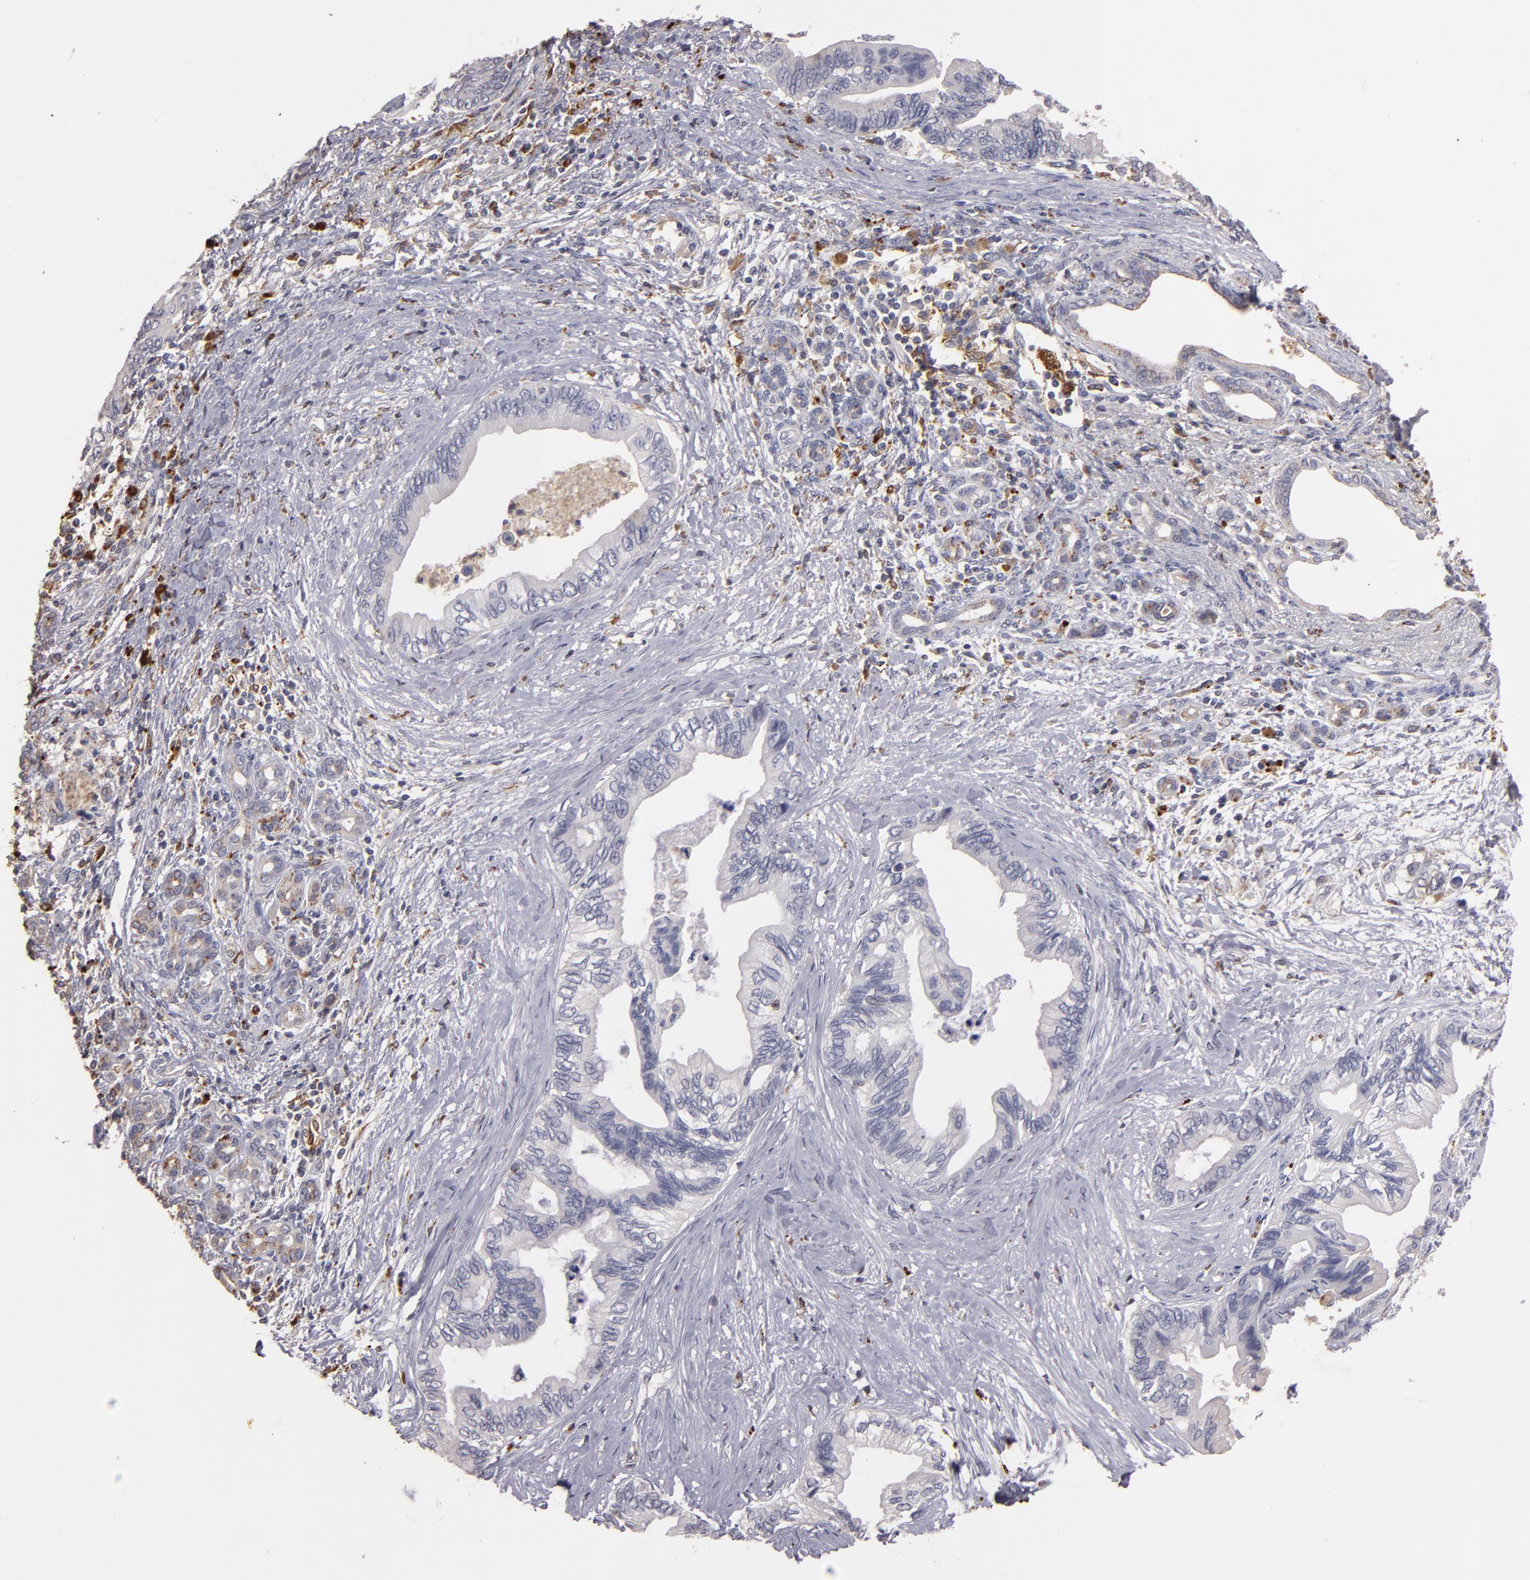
{"staining": {"intensity": "negative", "quantity": "none", "location": "none"}, "tissue": "pancreatic cancer", "cell_type": "Tumor cells", "image_type": "cancer", "snomed": [{"axis": "morphology", "description": "Adenocarcinoma, NOS"}, {"axis": "topography", "description": "Pancreas"}], "caption": "An immunohistochemistry (IHC) photomicrograph of adenocarcinoma (pancreatic) is shown. There is no staining in tumor cells of adenocarcinoma (pancreatic).", "gene": "TRAF1", "patient": {"sex": "female", "age": 66}}